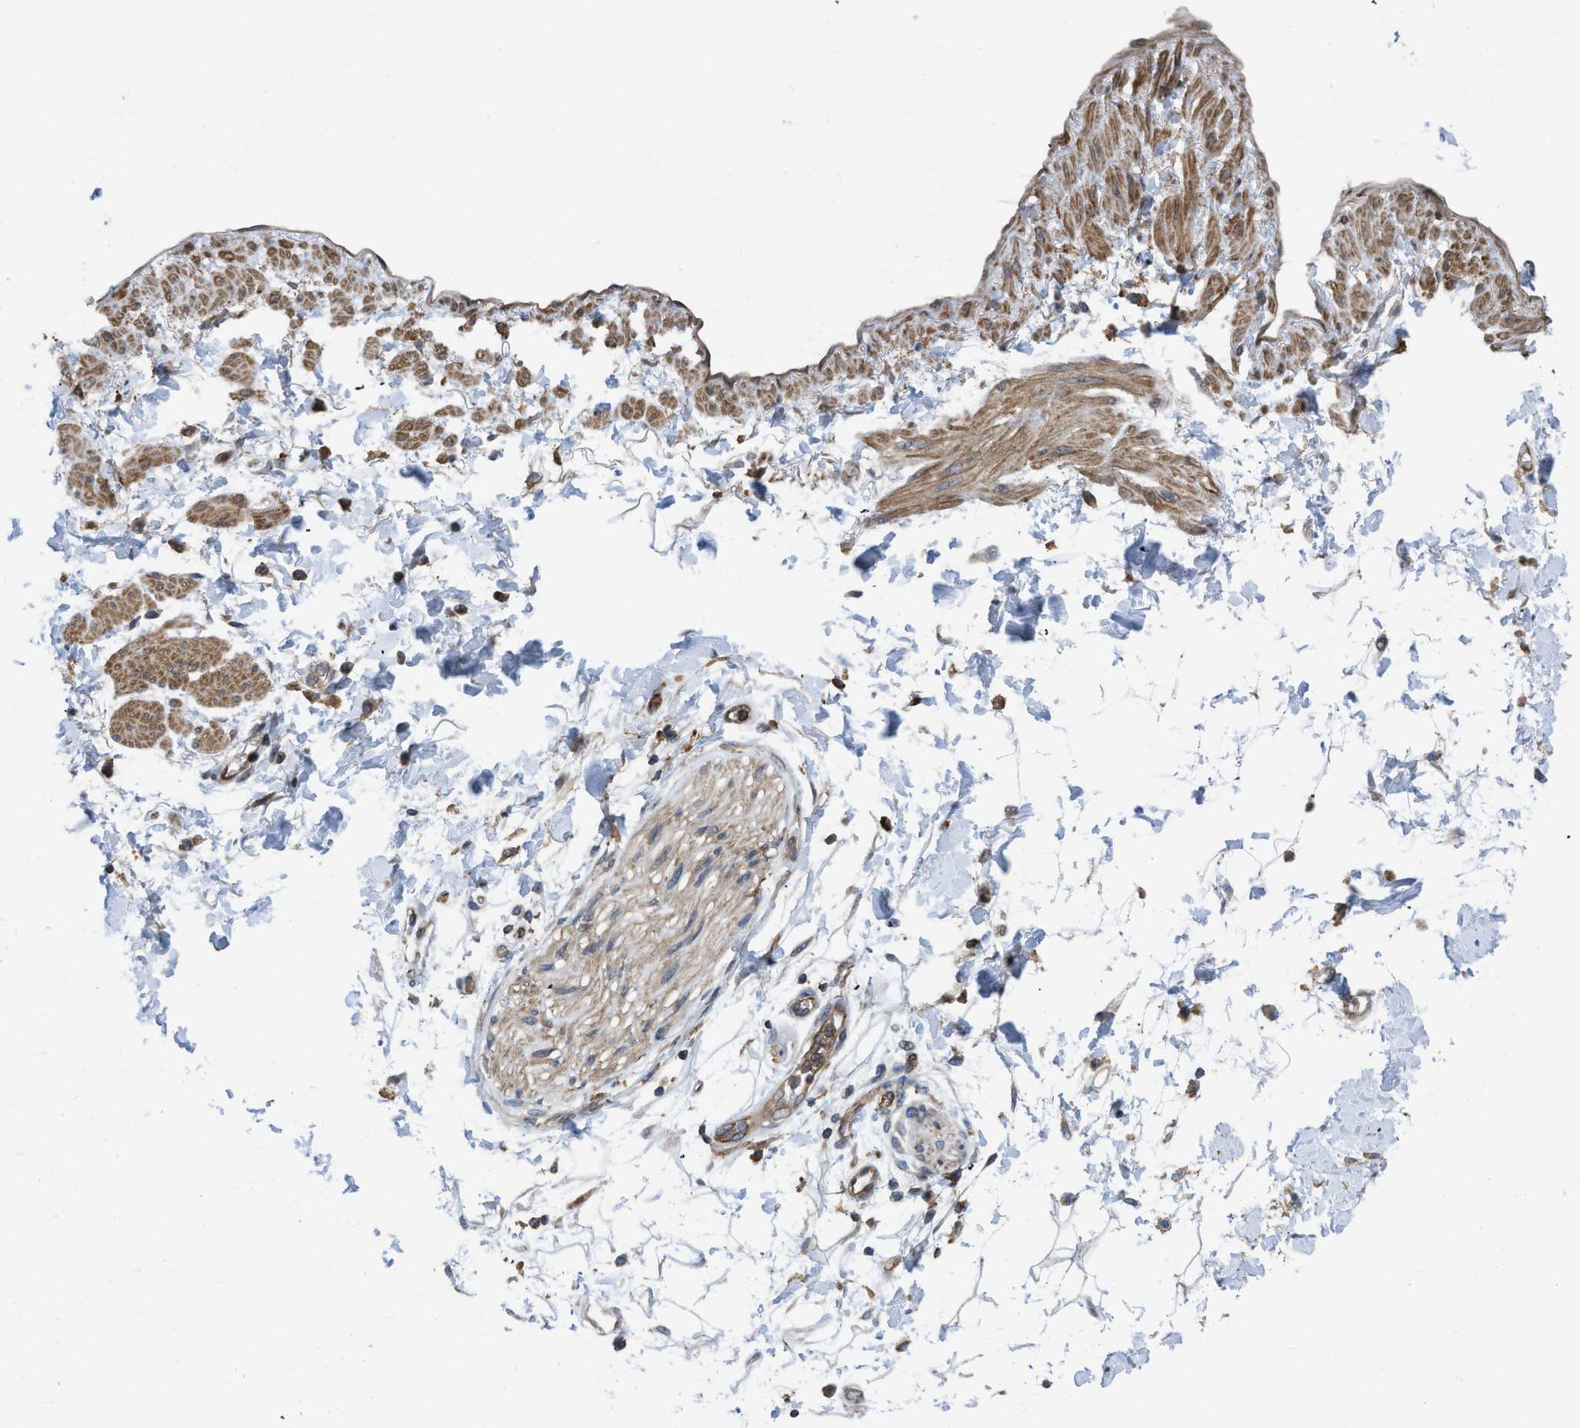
{"staining": {"intensity": "weak", "quantity": "25%-75%", "location": "cytoplasmic/membranous"}, "tissue": "adipose tissue", "cell_type": "Adipocytes", "image_type": "normal", "snomed": [{"axis": "morphology", "description": "Normal tissue, NOS"}, {"axis": "morphology", "description": "Adenocarcinoma, NOS"}, {"axis": "topography", "description": "Duodenum"}, {"axis": "topography", "description": "Peripheral nerve tissue"}], "caption": "IHC of benign human adipose tissue exhibits low levels of weak cytoplasmic/membranous staining in approximately 25%-75% of adipocytes.", "gene": "MYO18A", "patient": {"sex": "female", "age": 60}}